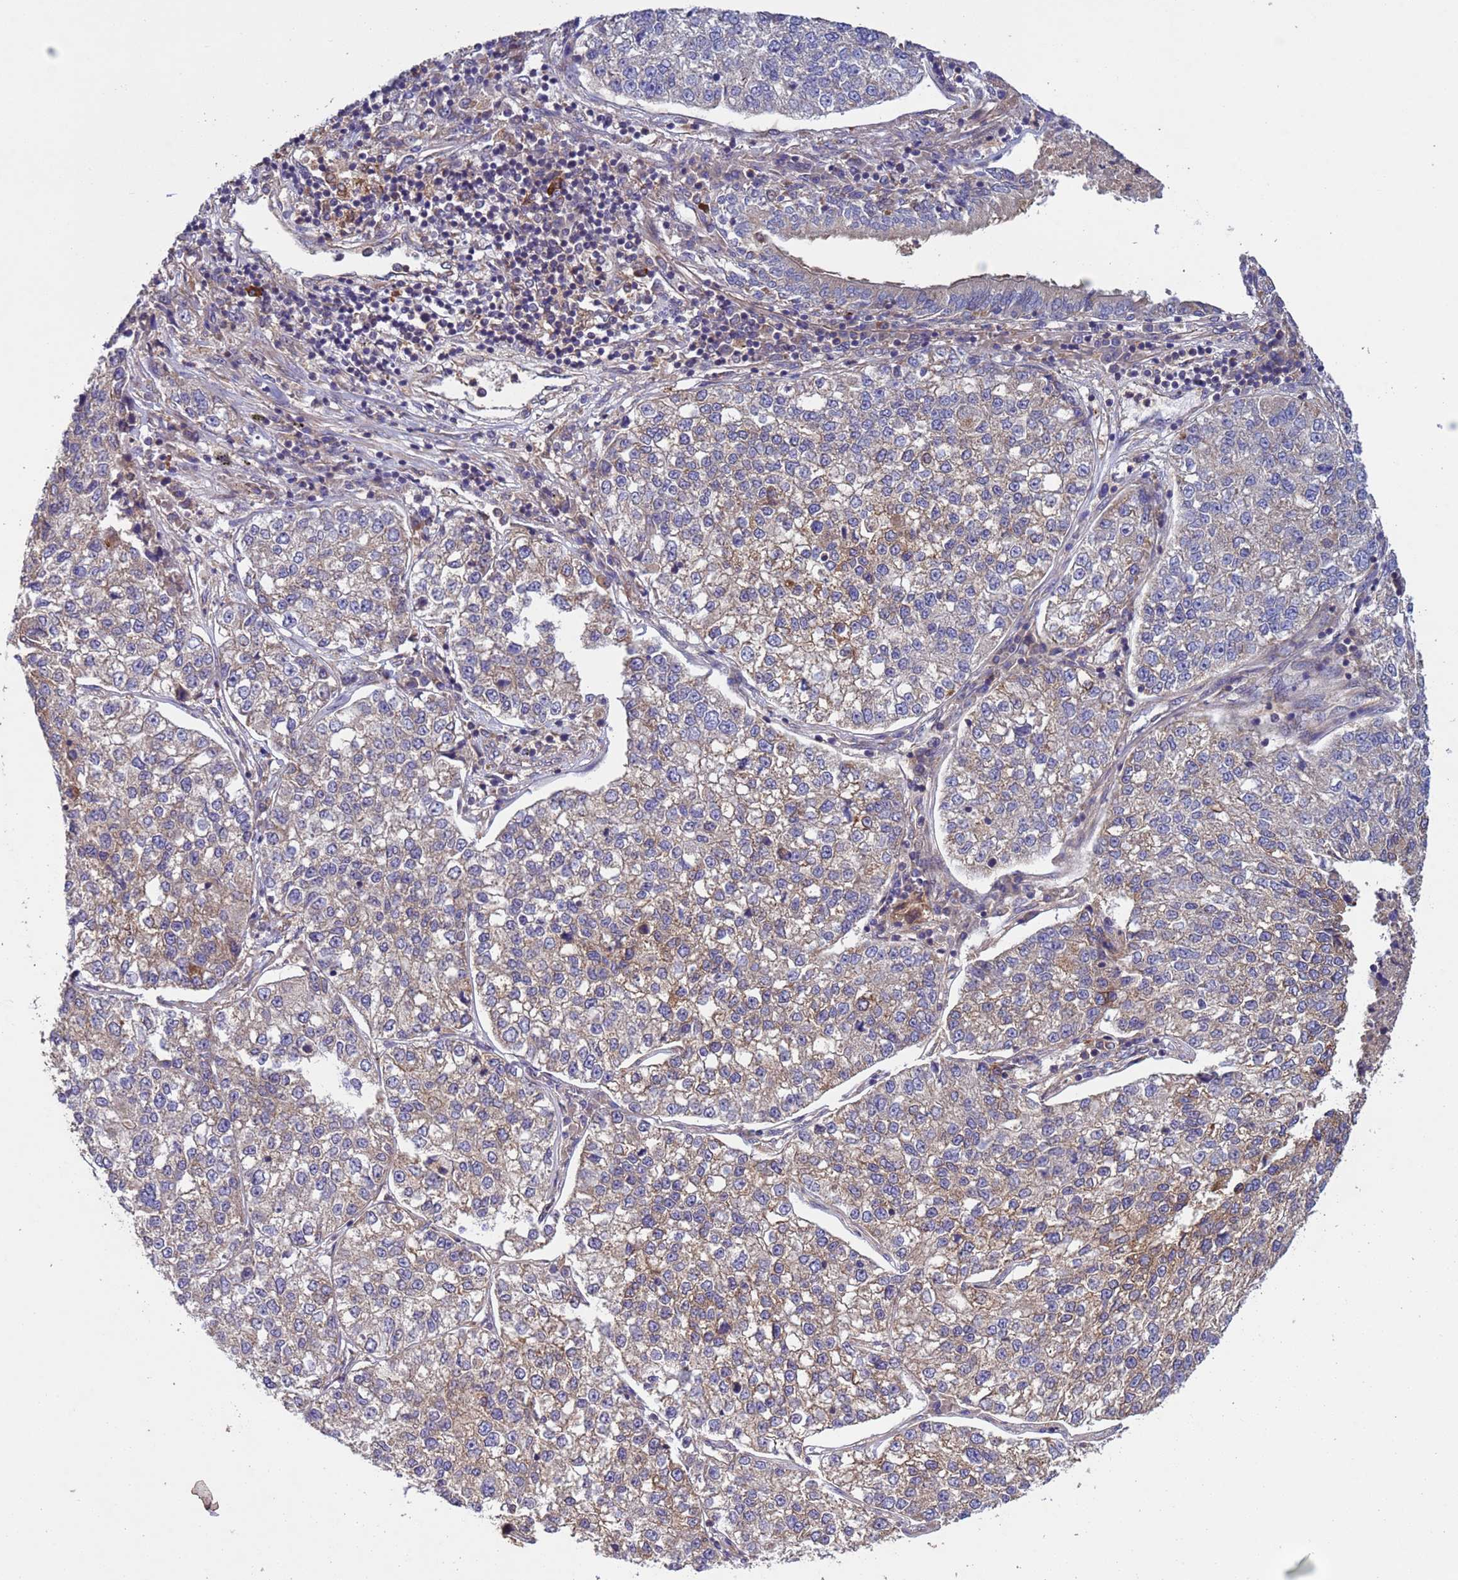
{"staining": {"intensity": "moderate", "quantity": "<25%", "location": "cytoplasmic/membranous"}, "tissue": "lung cancer", "cell_type": "Tumor cells", "image_type": "cancer", "snomed": [{"axis": "morphology", "description": "Adenocarcinoma, NOS"}, {"axis": "topography", "description": "Lung"}], "caption": "Protein staining exhibits moderate cytoplasmic/membranous expression in about <25% of tumor cells in adenocarcinoma (lung). Using DAB (brown) and hematoxylin (blue) stains, captured at high magnification using brightfield microscopy.", "gene": "RAB10", "patient": {"sex": "male", "age": 49}}